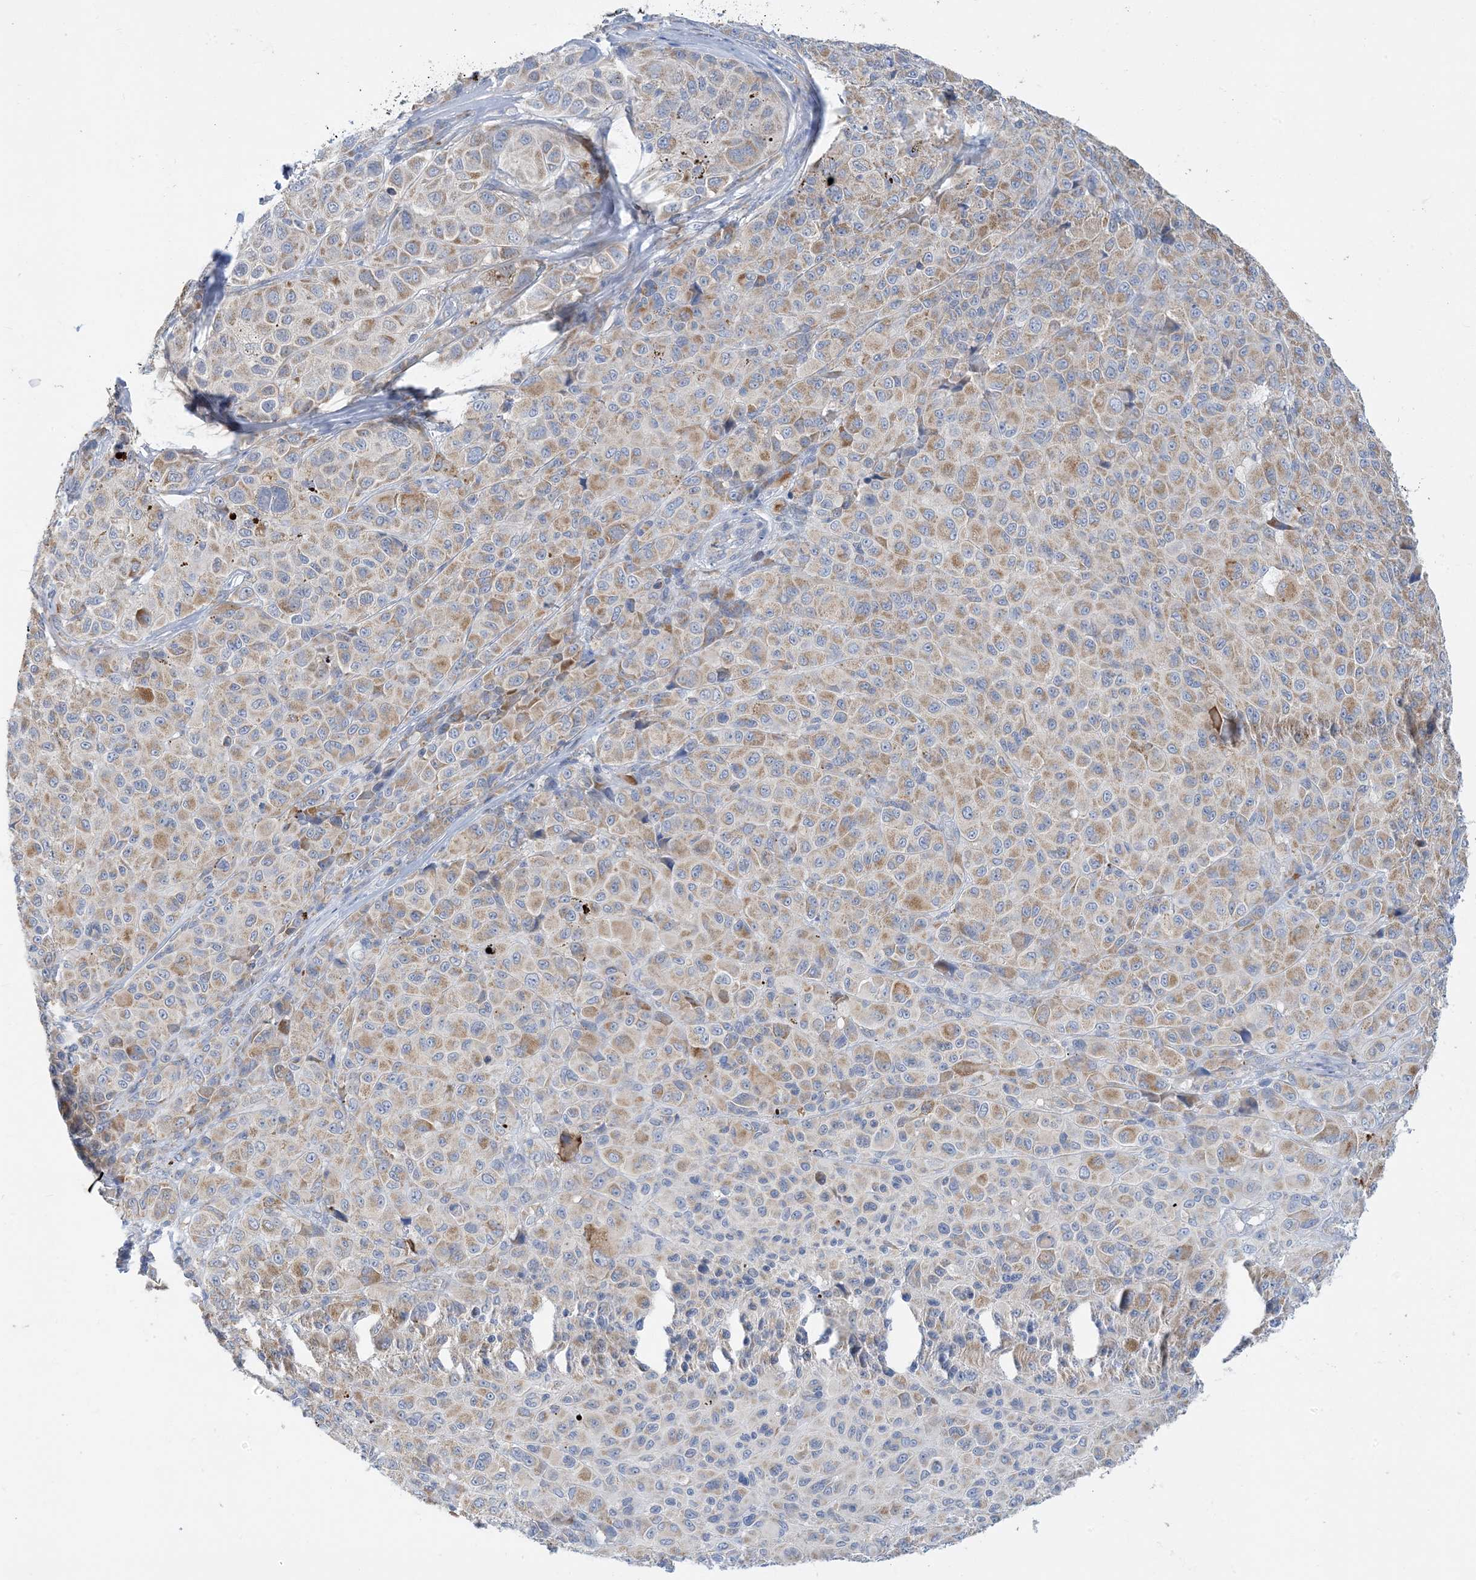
{"staining": {"intensity": "weak", "quantity": "25%-75%", "location": "cytoplasmic/membranous"}, "tissue": "melanoma", "cell_type": "Tumor cells", "image_type": "cancer", "snomed": [{"axis": "morphology", "description": "Malignant melanoma, NOS"}, {"axis": "topography", "description": "Skin of trunk"}], "caption": "Melanoma was stained to show a protein in brown. There is low levels of weak cytoplasmic/membranous staining in approximately 25%-75% of tumor cells. (Stains: DAB (3,3'-diaminobenzidine) in brown, nuclei in blue, Microscopy: brightfield microscopy at high magnification).", "gene": "ZCCHC18", "patient": {"sex": "male", "age": 71}}